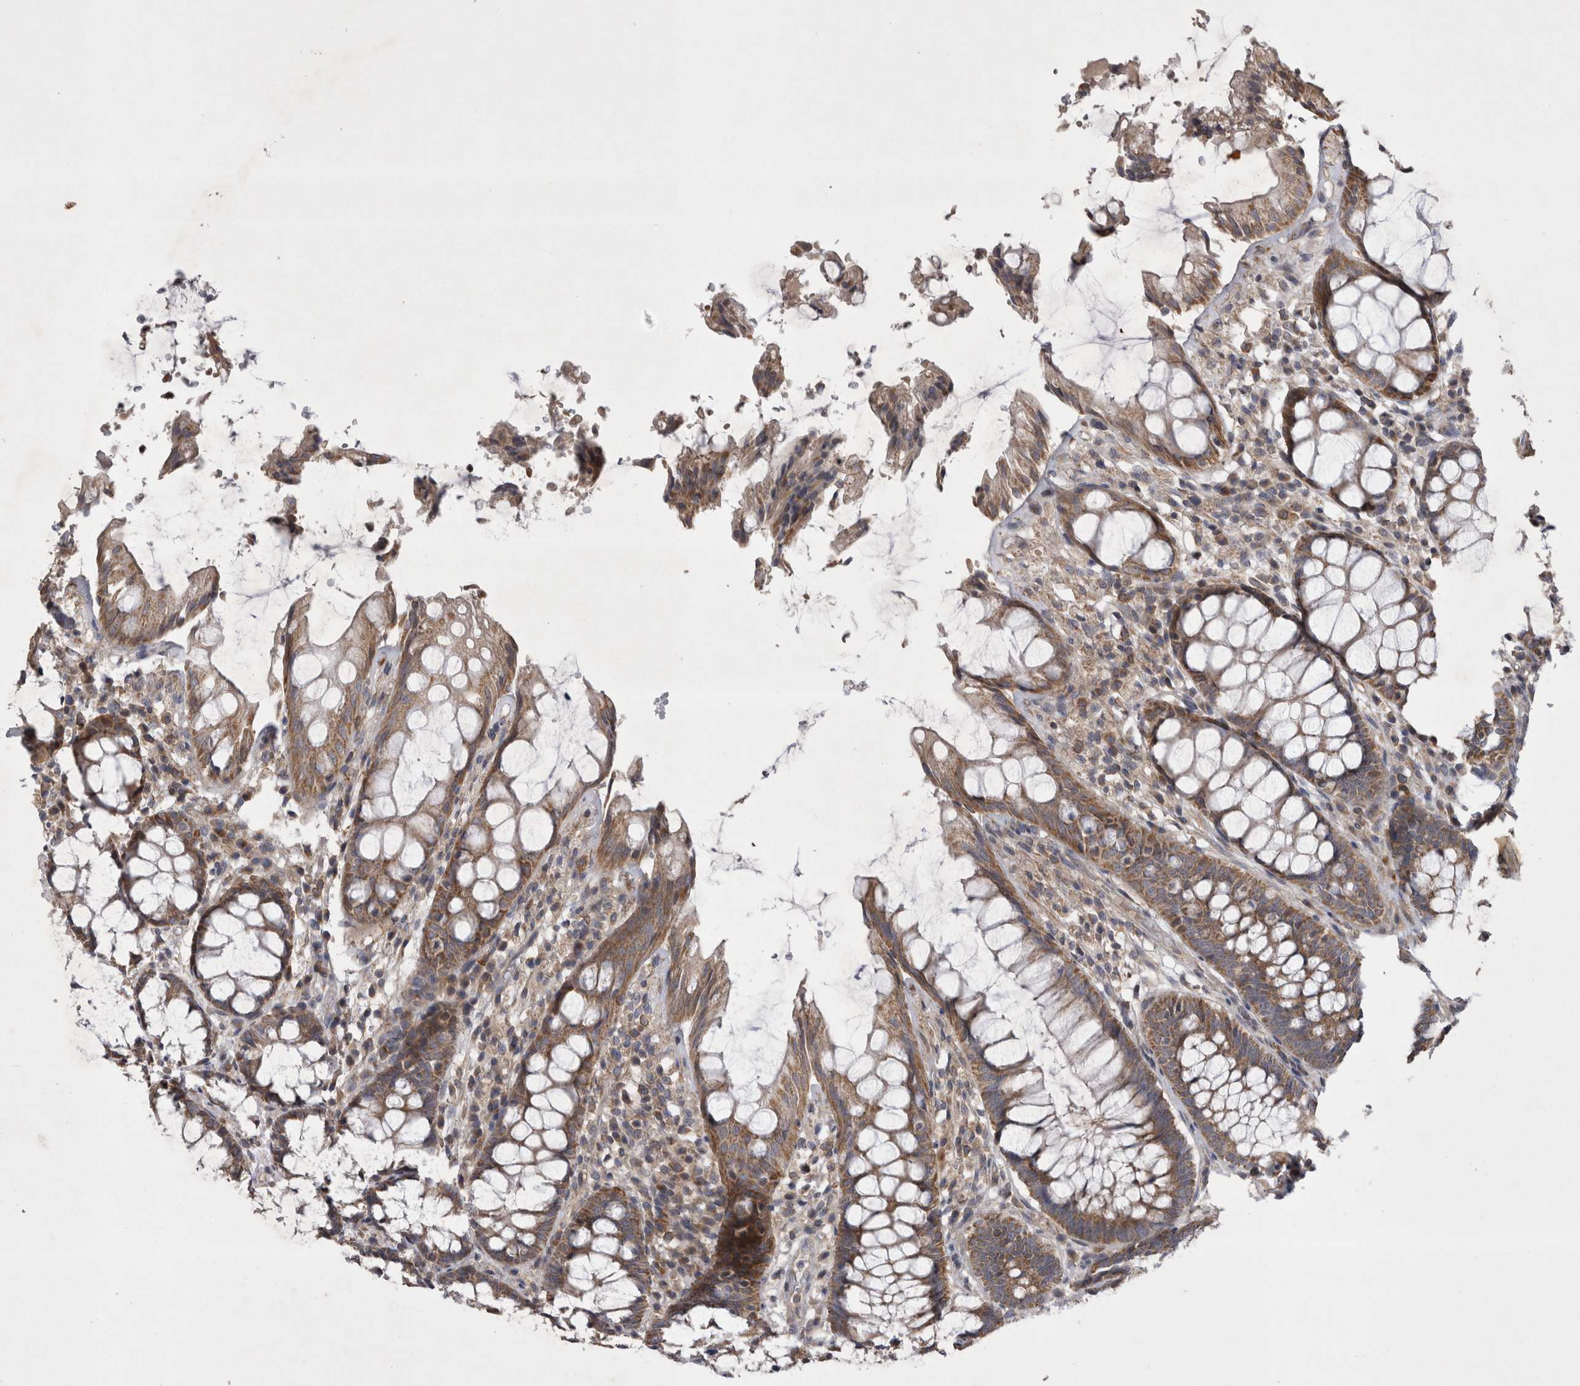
{"staining": {"intensity": "weak", "quantity": ">75%", "location": "cytoplasmic/membranous"}, "tissue": "rectum", "cell_type": "Glandular cells", "image_type": "normal", "snomed": [{"axis": "morphology", "description": "Normal tissue, NOS"}, {"axis": "topography", "description": "Rectum"}], "caption": "Immunohistochemical staining of normal human rectum displays >75% levels of weak cytoplasmic/membranous protein positivity in about >75% of glandular cells.", "gene": "TSPOAP1", "patient": {"sex": "male", "age": 64}}